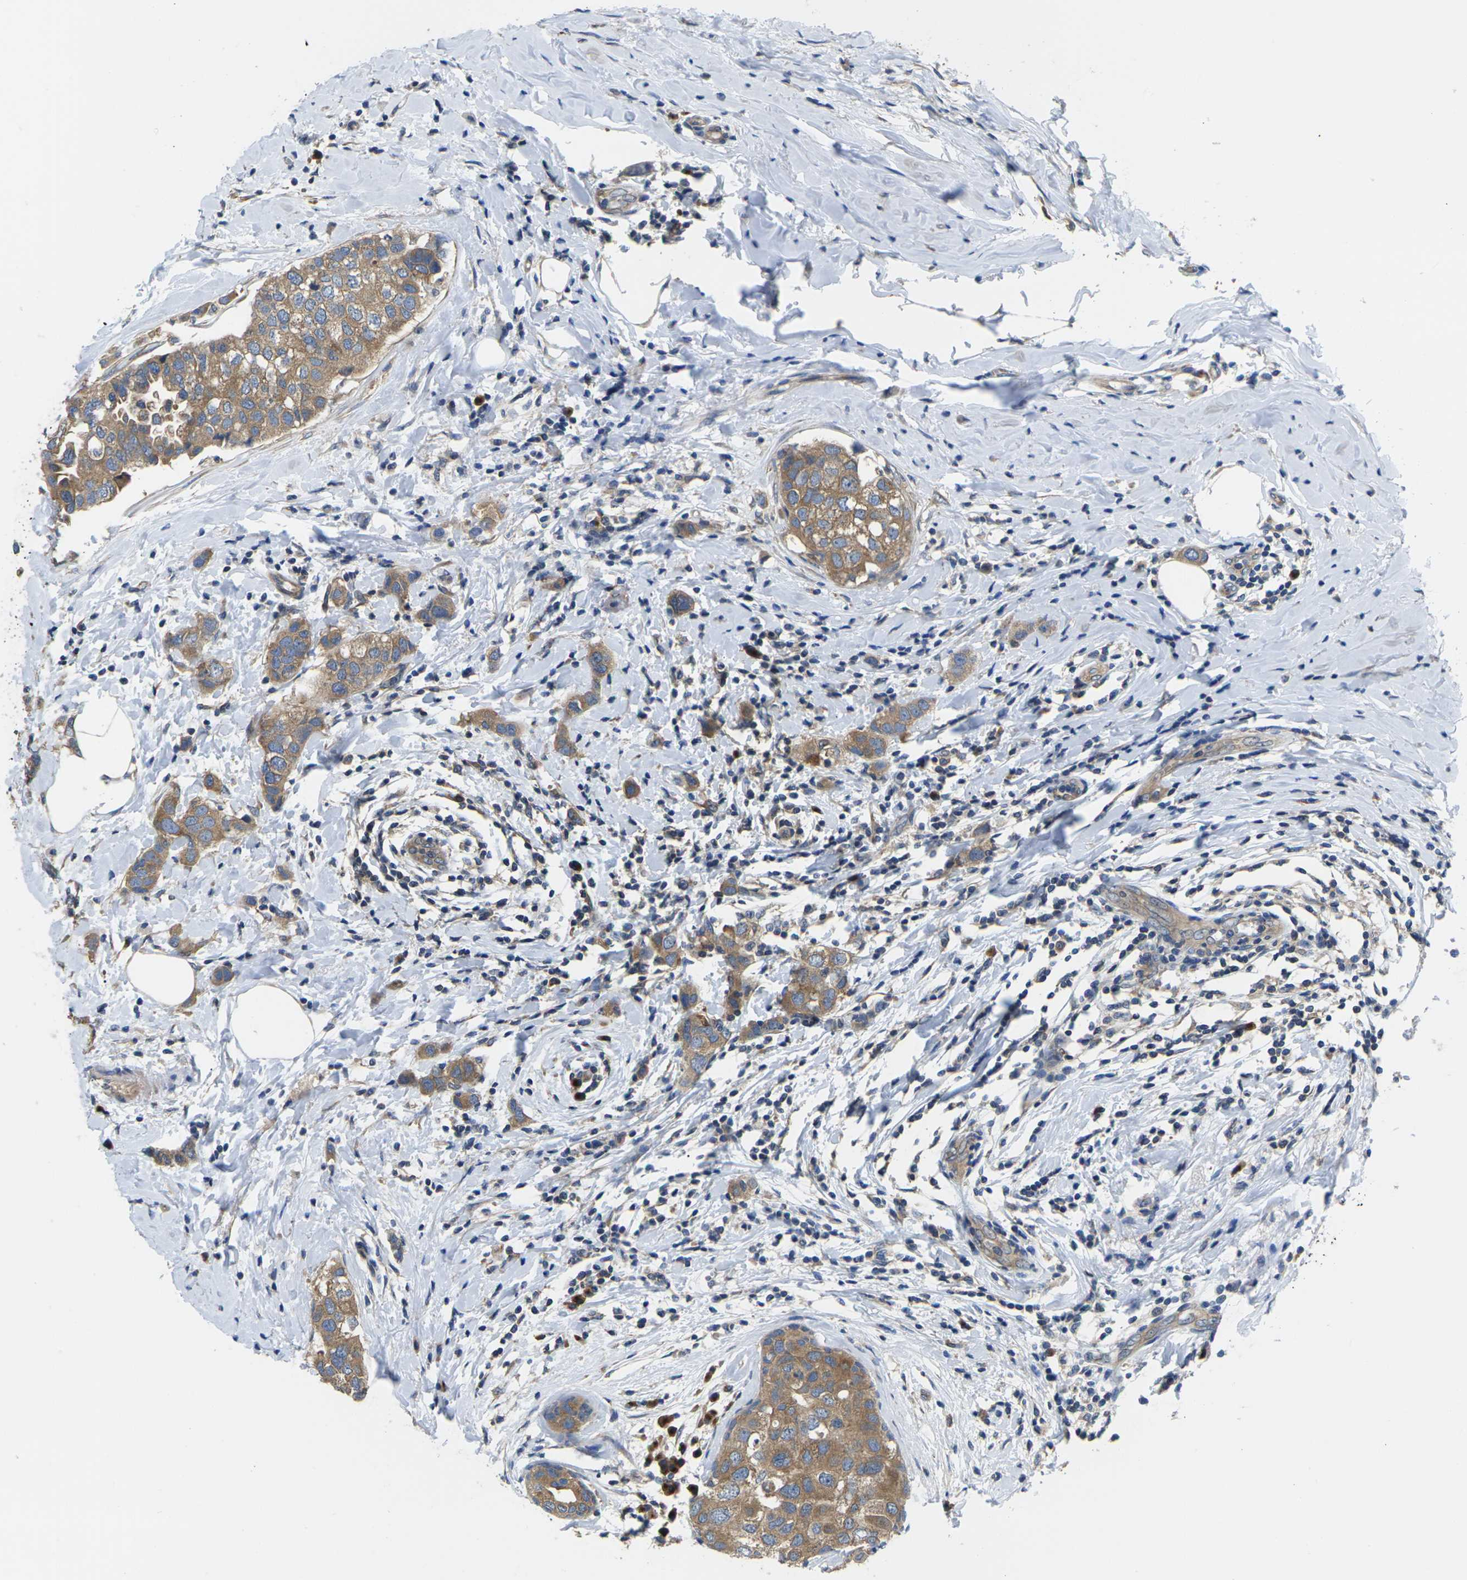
{"staining": {"intensity": "moderate", "quantity": ">75%", "location": "cytoplasmic/membranous"}, "tissue": "breast cancer", "cell_type": "Tumor cells", "image_type": "cancer", "snomed": [{"axis": "morphology", "description": "Duct carcinoma"}, {"axis": "topography", "description": "Breast"}], "caption": "Invasive ductal carcinoma (breast) stained with IHC demonstrates moderate cytoplasmic/membranous positivity in about >75% of tumor cells.", "gene": "TMCC2", "patient": {"sex": "female", "age": 50}}